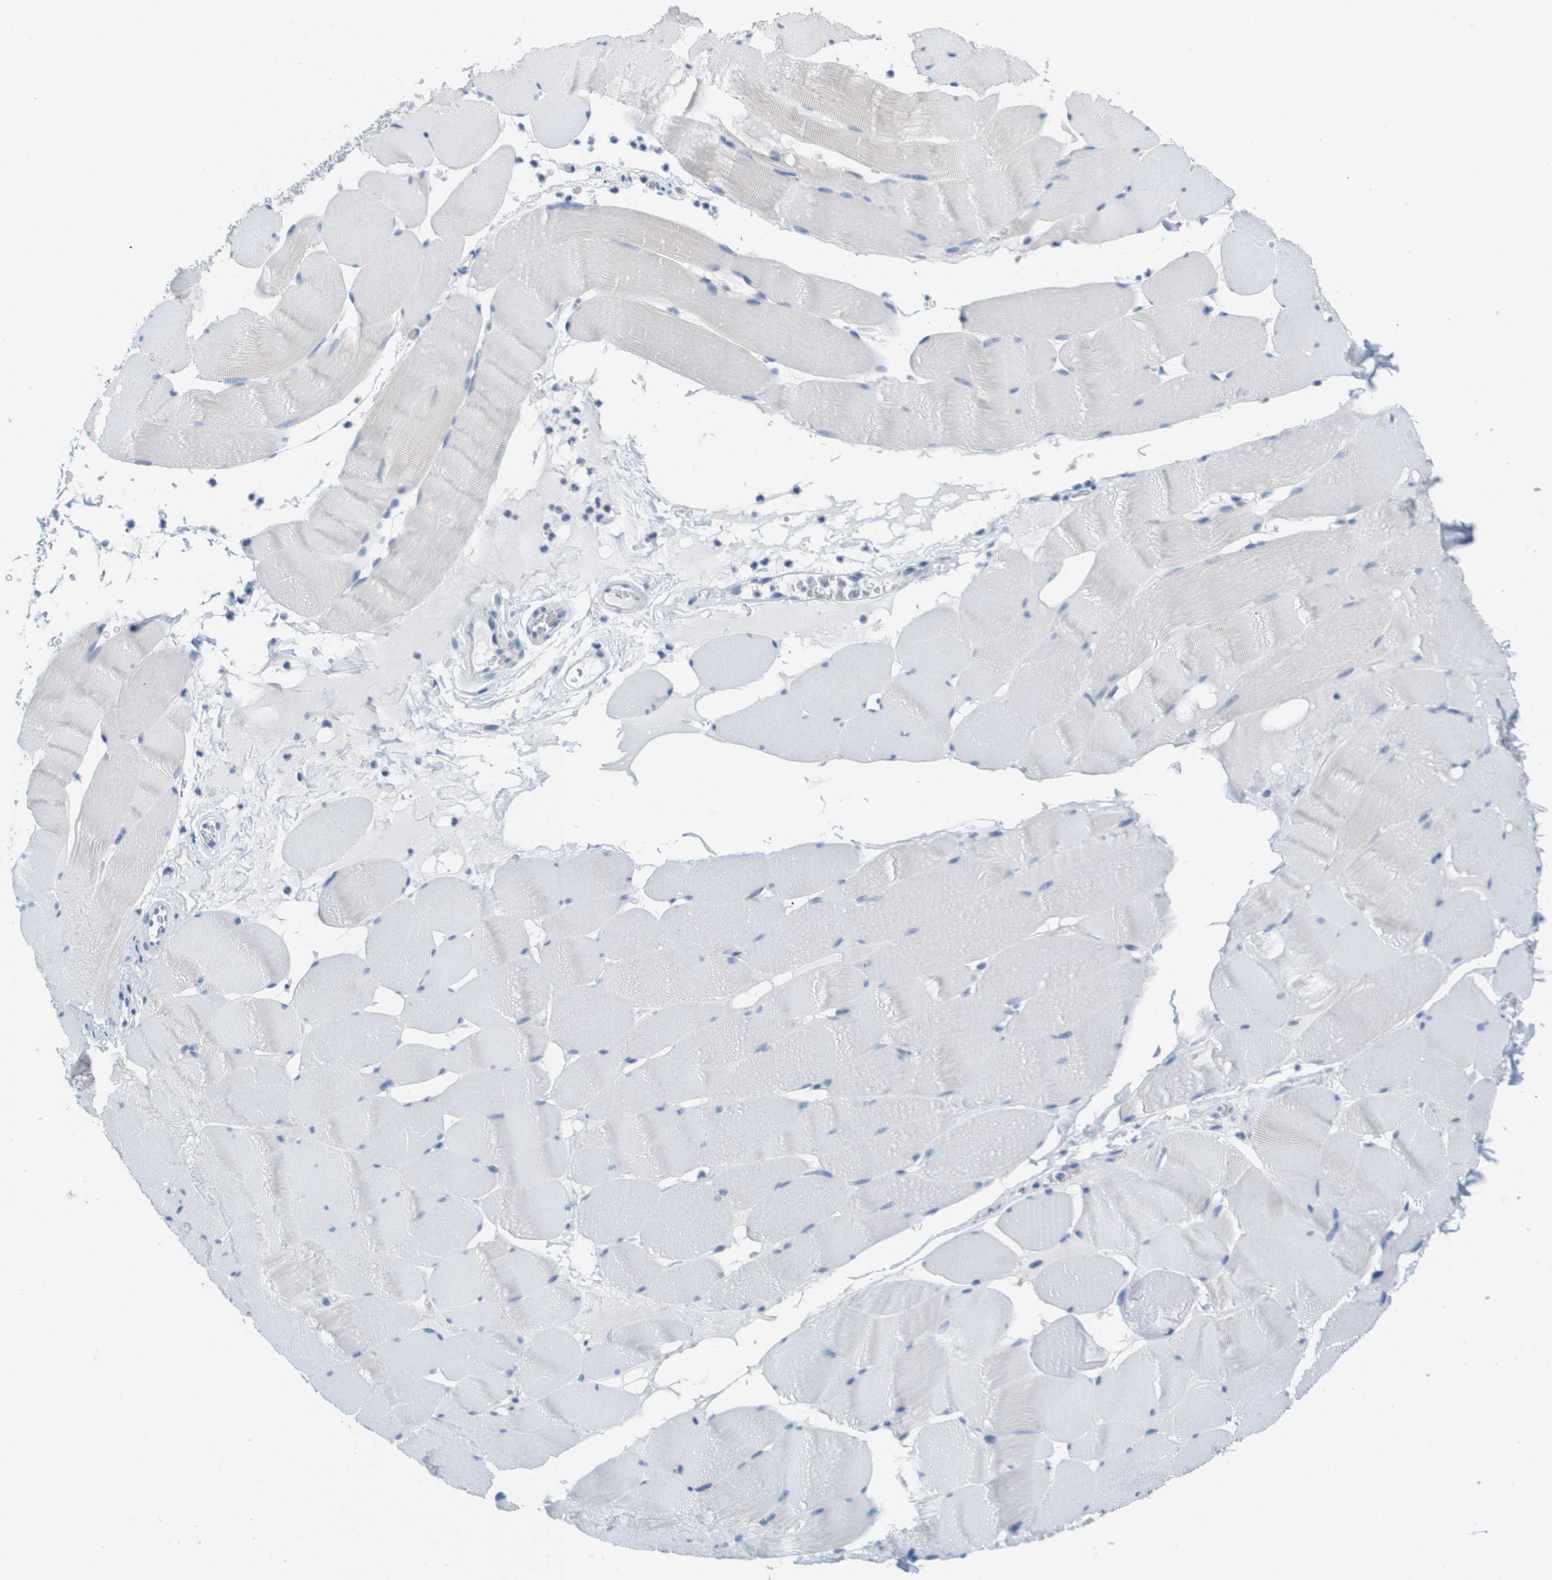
{"staining": {"intensity": "negative", "quantity": "none", "location": "none"}, "tissue": "skeletal muscle", "cell_type": "Myocytes", "image_type": "normal", "snomed": [{"axis": "morphology", "description": "Normal tissue, NOS"}, {"axis": "topography", "description": "Skeletal muscle"}], "caption": "Protein analysis of normal skeletal muscle exhibits no significant expression in myocytes.", "gene": "CD3G", "patient": {"sex": "male", "age": 62}}